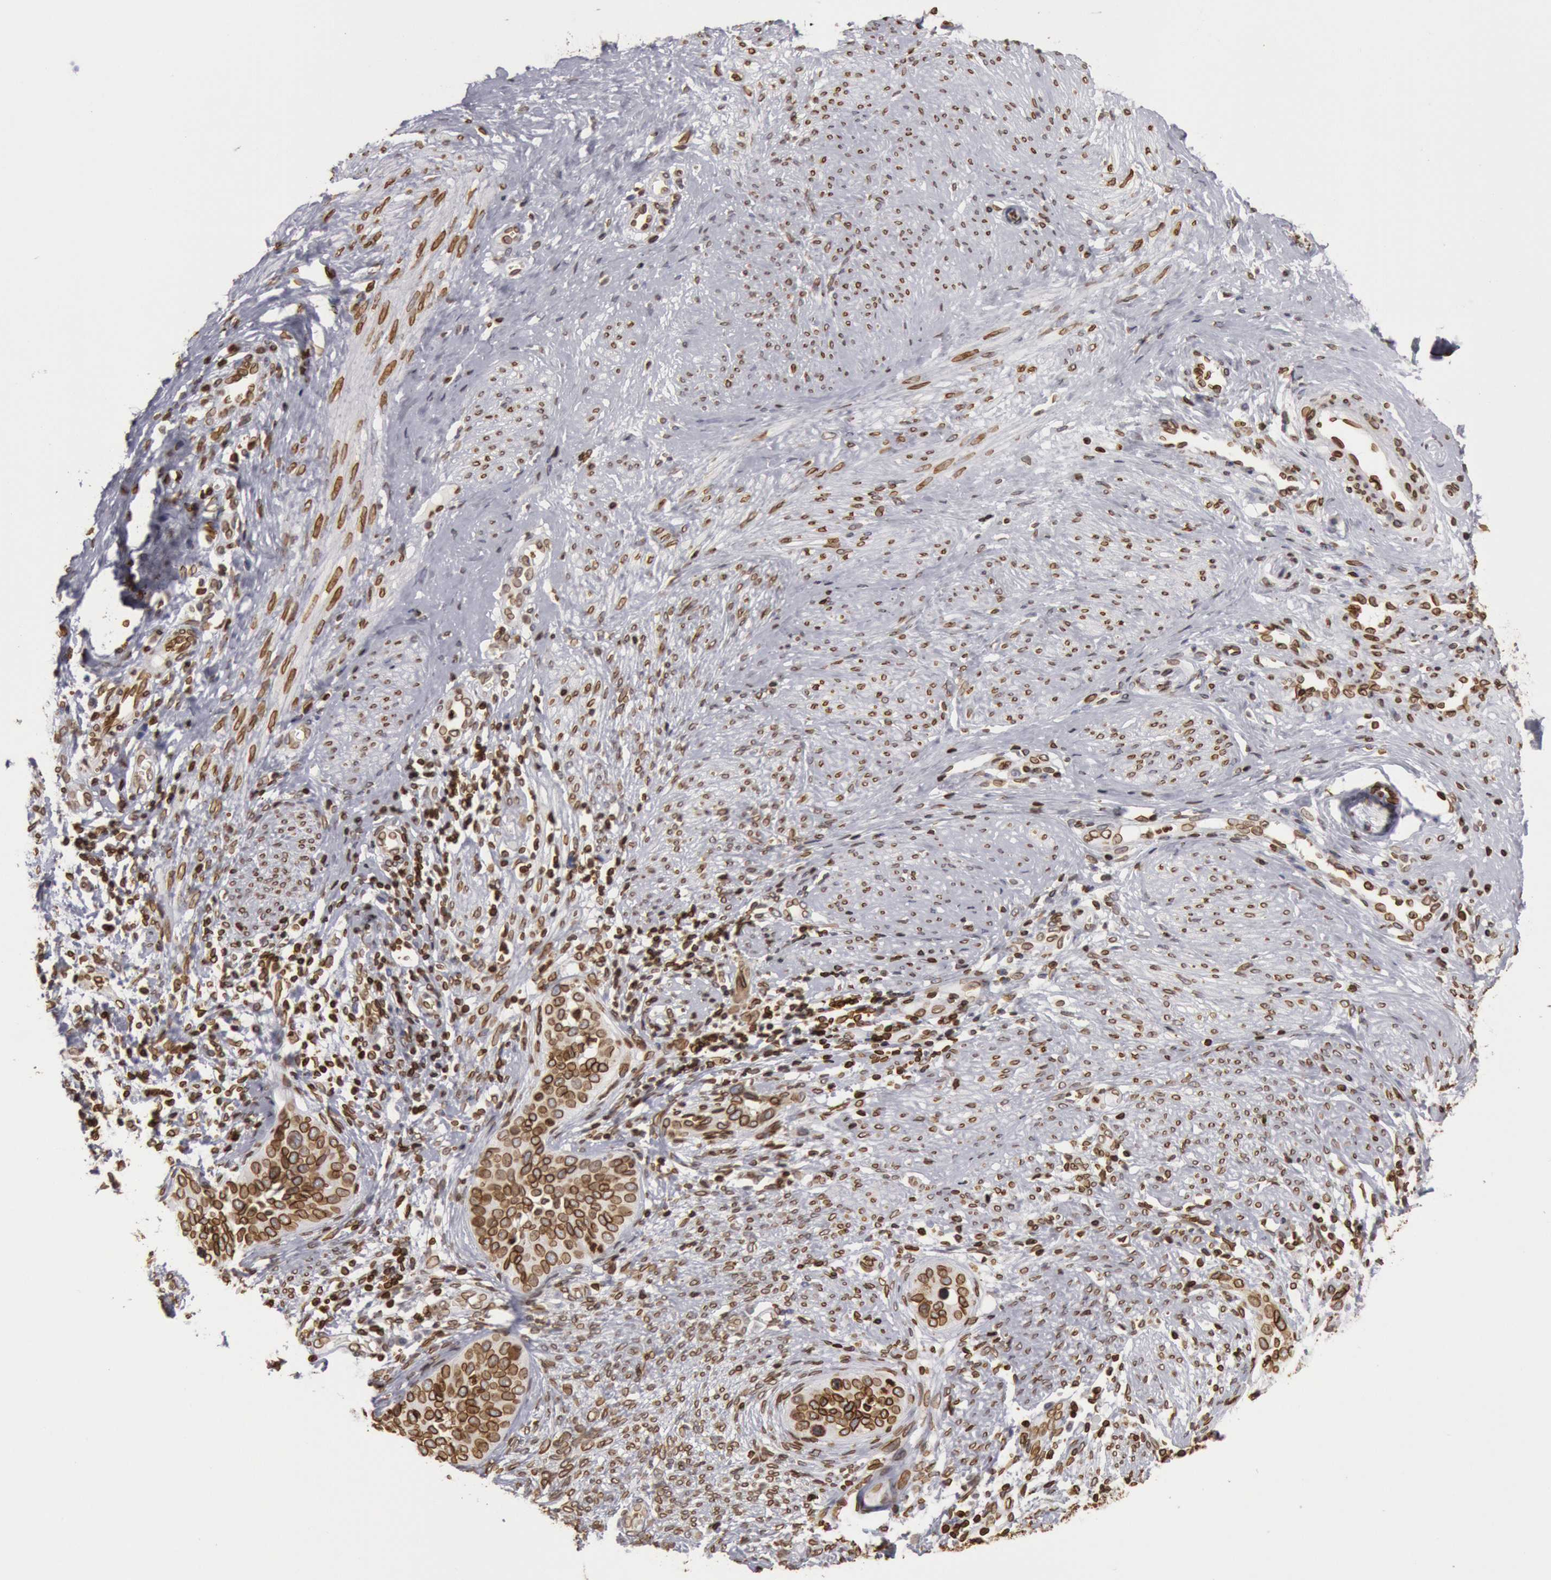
{"staining": {"intensity": "strong", "quantity": ">75%", "location": "nuclear"}, "tissue": "cervical cancer", "cell_type": "Tumor cells", "image_type": "cancer", "snomed": [{"axis": "morphology", "description": "Squamous cell carcinoma, NOS"}, {"axis": "topography", "description": "Cervix"}], "caption": "There is high levels of strong nuclear expression in tumor cells of cervical squamous cell carcinoma, as demonstrated by immunohistochemical staining (brown color).", "gene": "SUN2", "patient": {"sex": "female", "age": 31}}